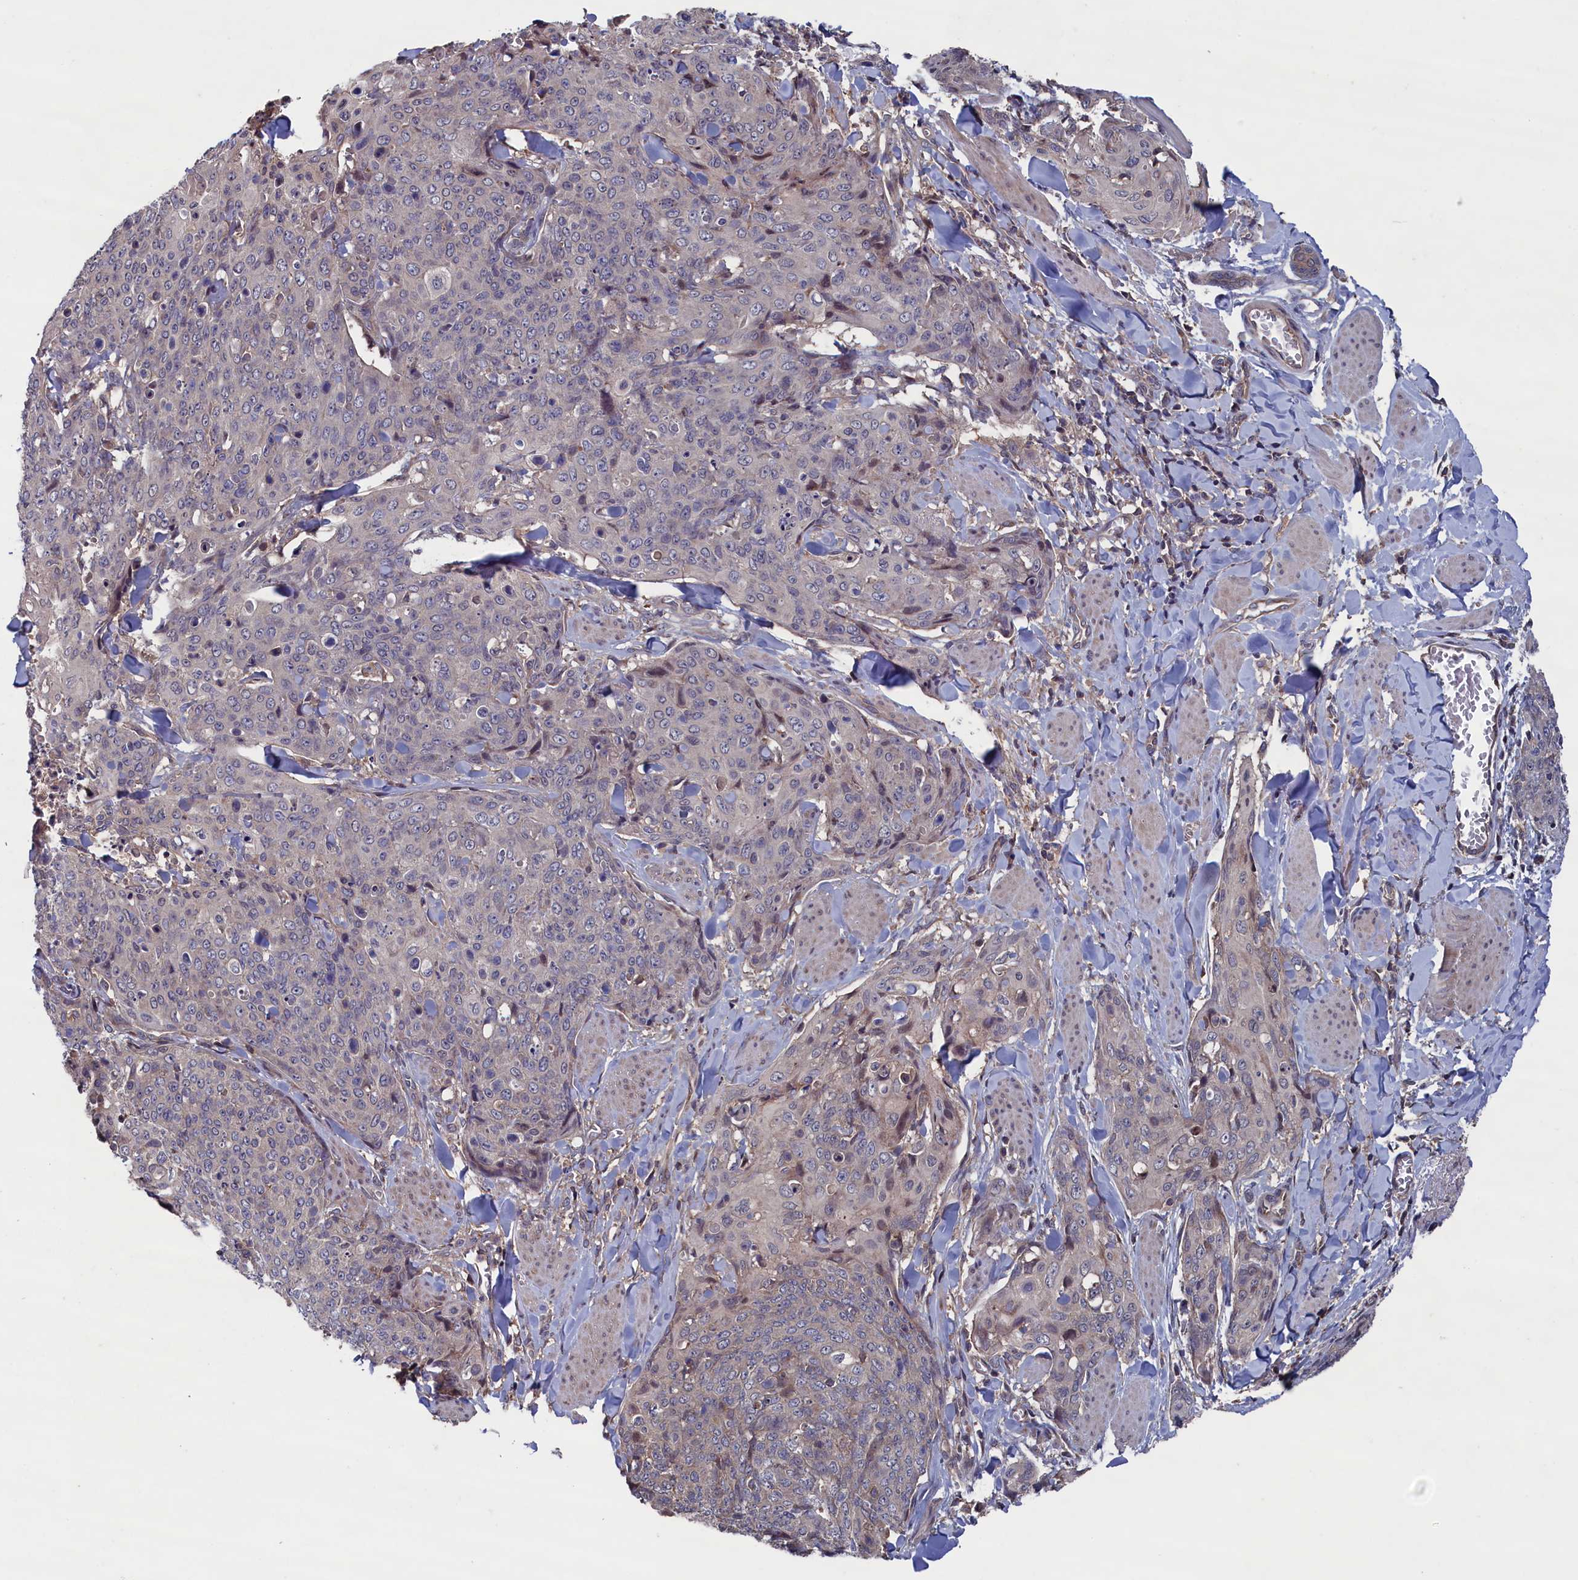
{"staining": {"intensity": "negative", "quantity": "none", "location": "none"}, "tissue": "skin cancer", "cell_type": "Tumor cells", "image_type": "cancer", "snomed": [{"axis": "morphology", "description": "Squamous cell carcinoma, NOS"}, {"axis": "topography", "description": "Skin"}, {"axis": "topography", "description": "Vulva"}], "caption": "Tumor cells show no significant protein positivity in squamous cell carcinoma (skin).", "gene": "SPATA13", "patient": {"sex": "female", "age": 85}}